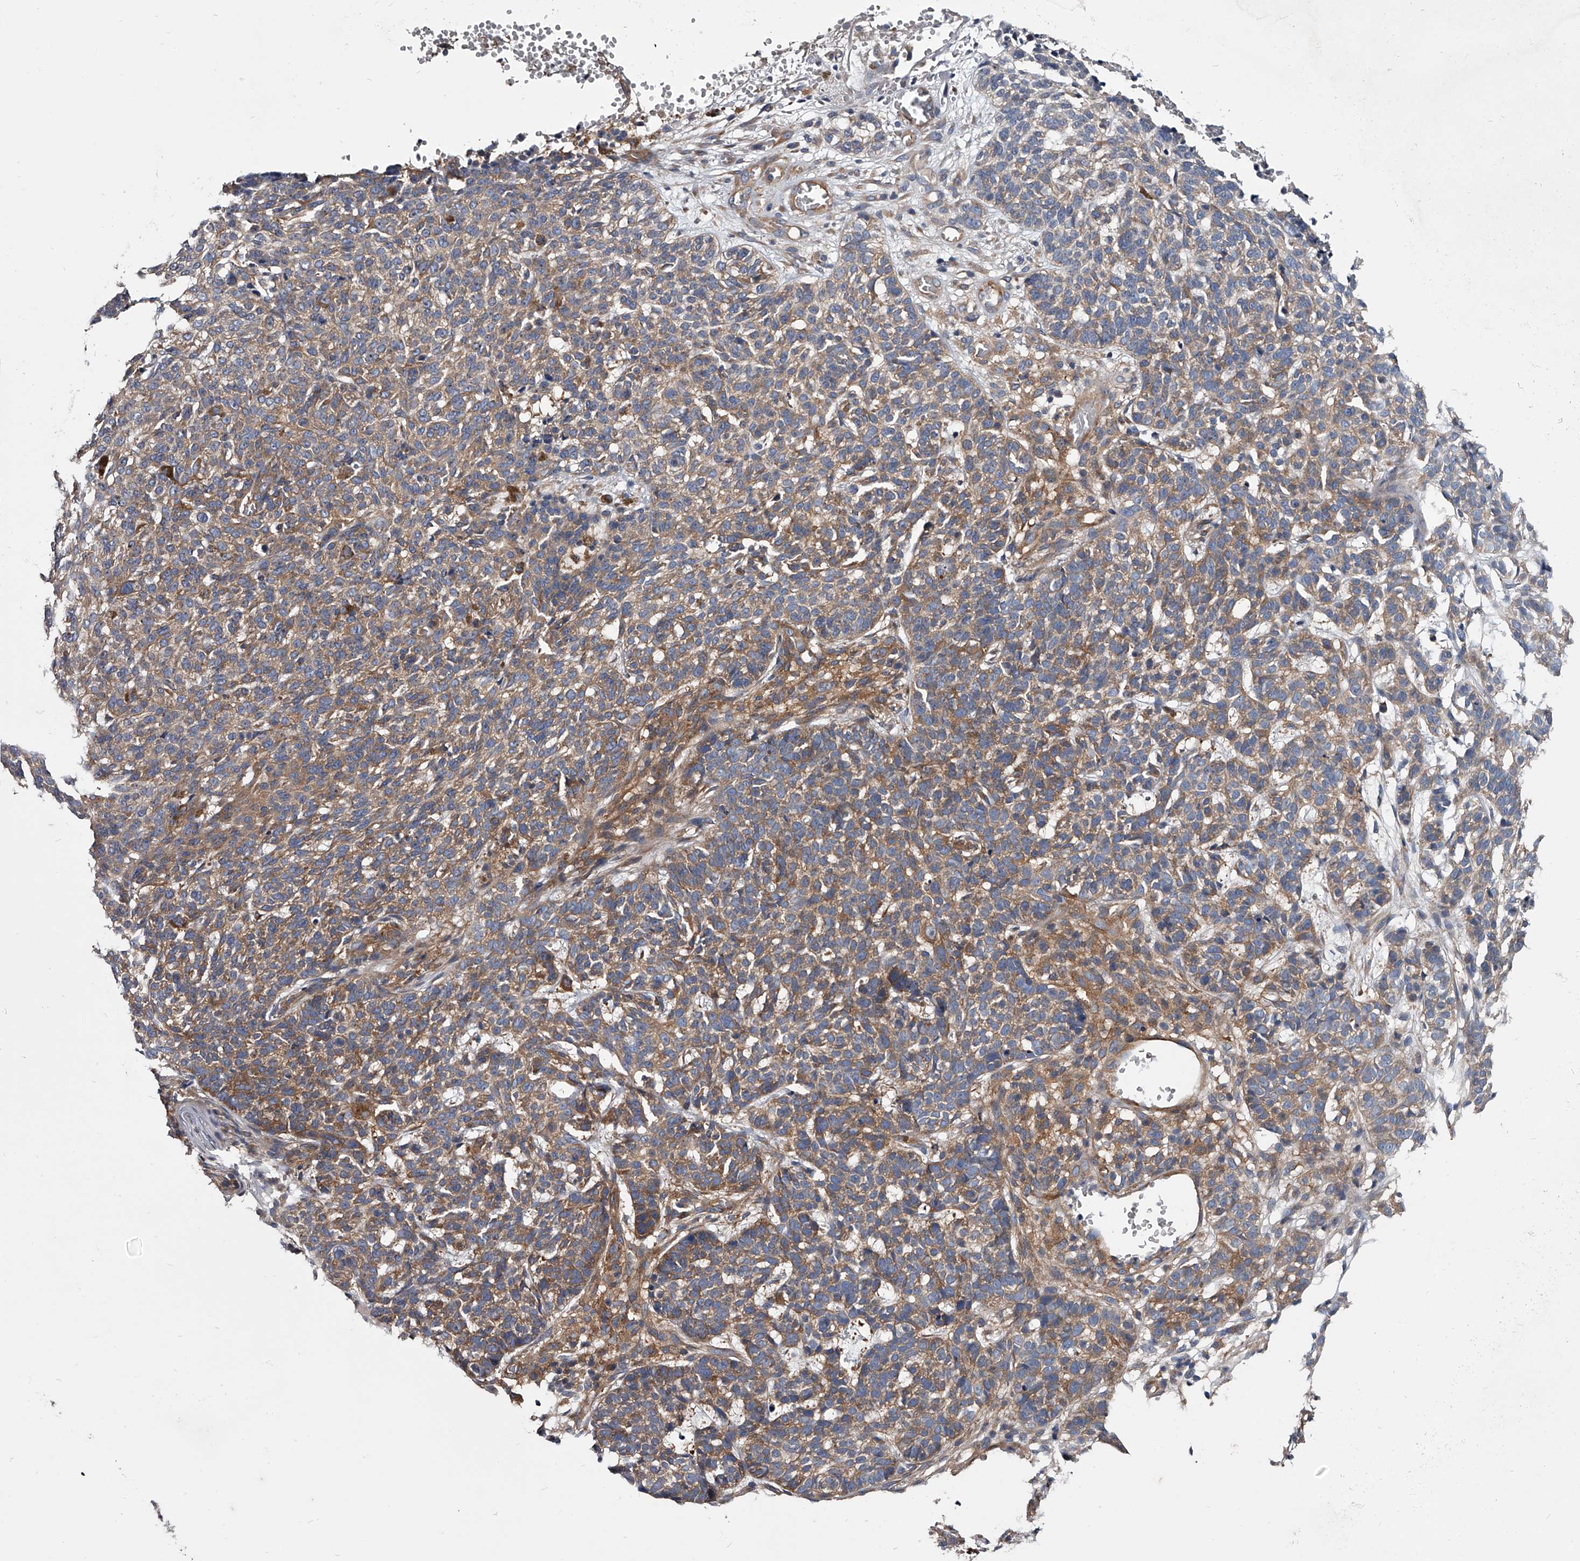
{"staining": {"intensity": "weak", "quantity": "25%-75%", "location": "cytoplasmic/membranous"}, "tissue": "skin cancer", "cell_type": "Tumor cells", "image_type": "cancer", "snomed": [{"axis": "morphology", "description": "Basal cell carcinoma"}, {"axis": "topography", "description": "Skin"}], "caption": "This is an image of immunohistochemistry staining of skin cancer, which shows weak staining in the cytoplasmic/membranous of tumor cells.", "gene": "GAPVD1", "patient": {"sex": "male", "age": 85}}